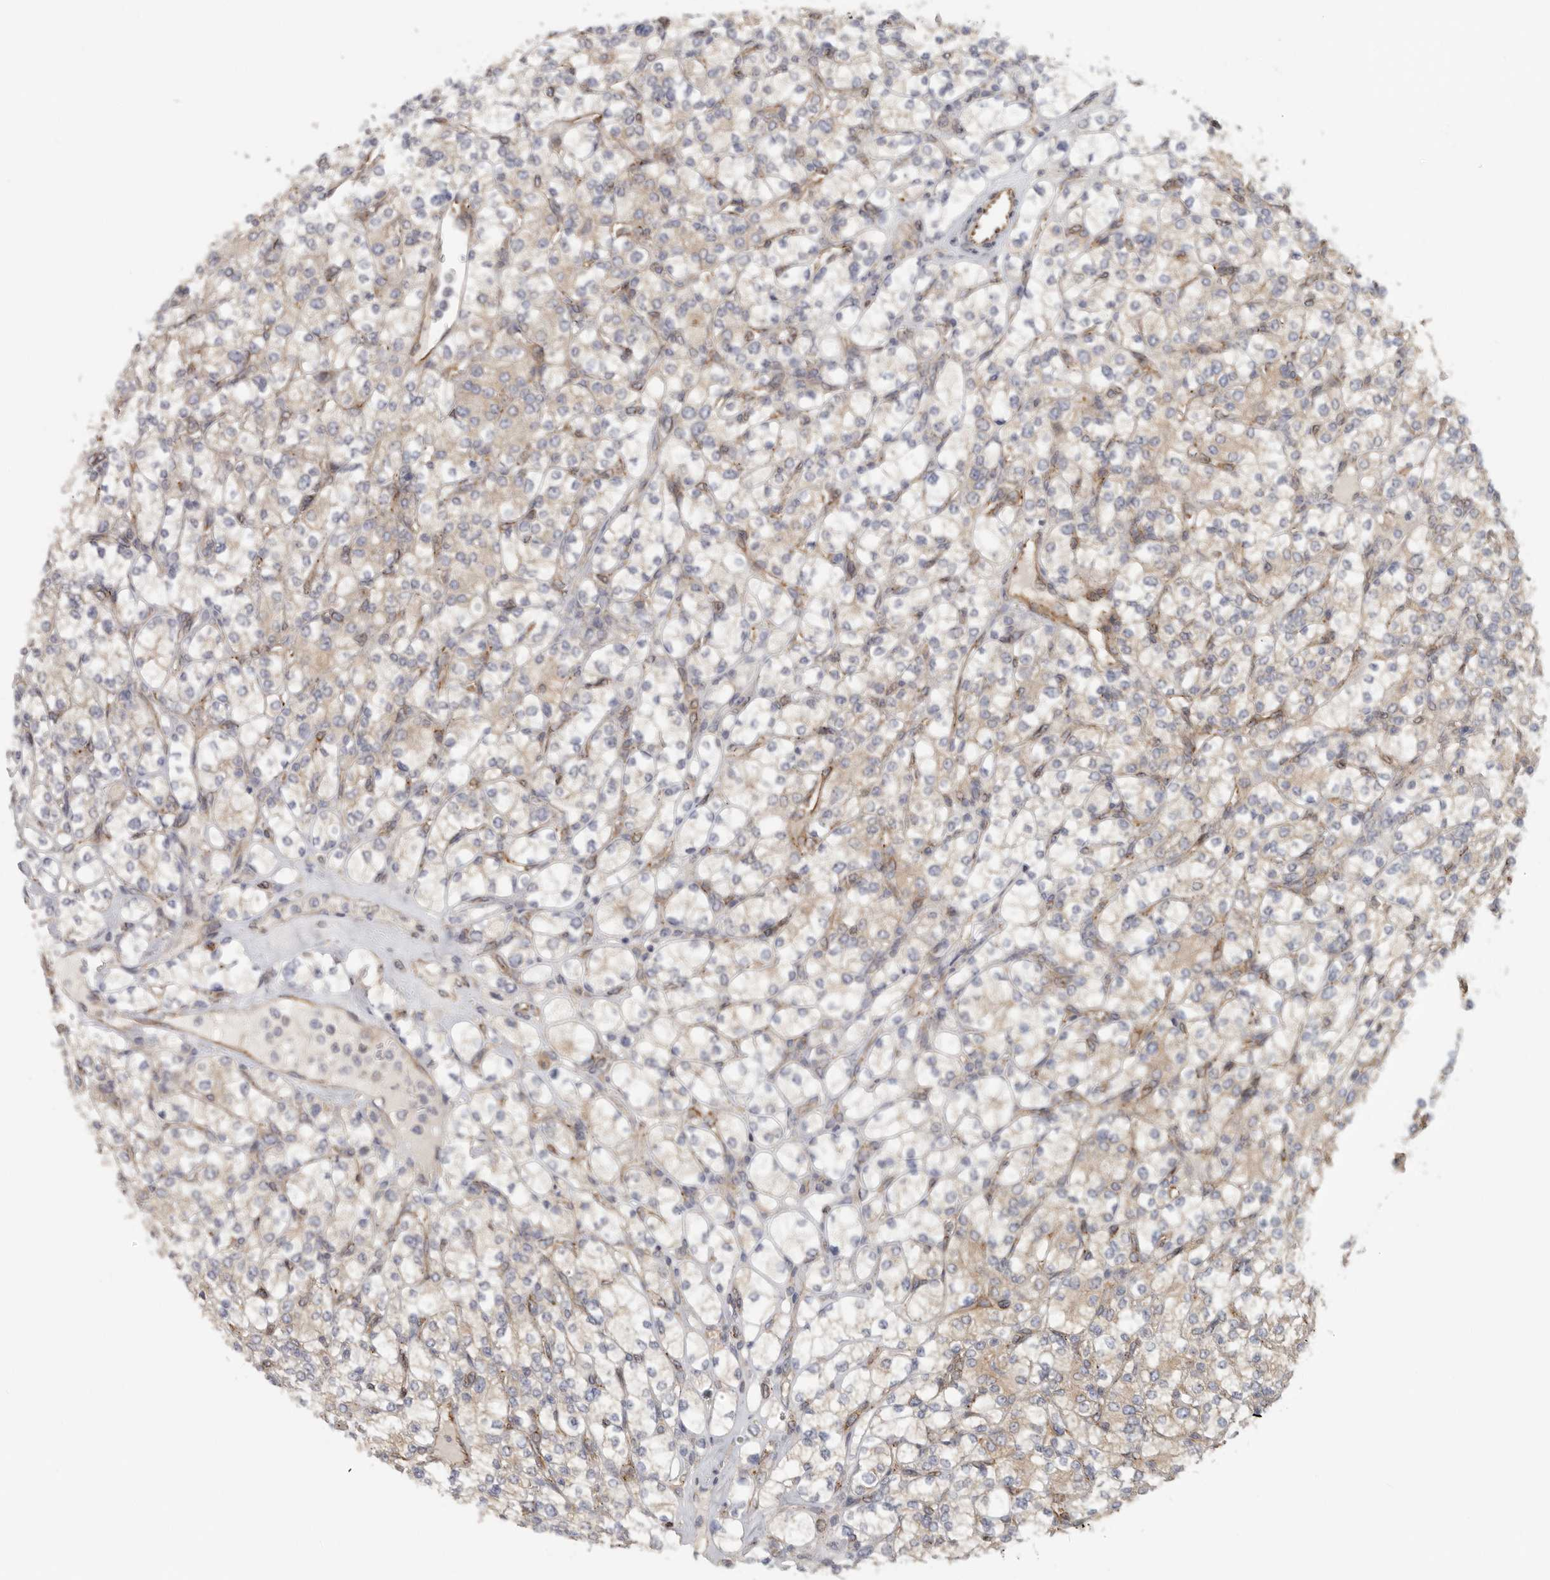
{"staining": {"intensity": "weak", "quantity": "25%-75%", "location": "cytoplasmic/membranous"}, "tissue": "renal cancer", "cell_type": "Tumor cells", "image_type": "cancer", "snomed": [{"axis": "morphology", "description": "Adenocarcinoma, NOS"}, {"axis": "topography", "description": "Kidney"}], "caption": "Immunohistochemical staining of renal cancer exhibits low levels of weak cytoplasmic/membranous protein staining in about 25%-75% of tumor cells.", "gene": "BCAP29", "patient": {"sex": "male", "age": 77}}